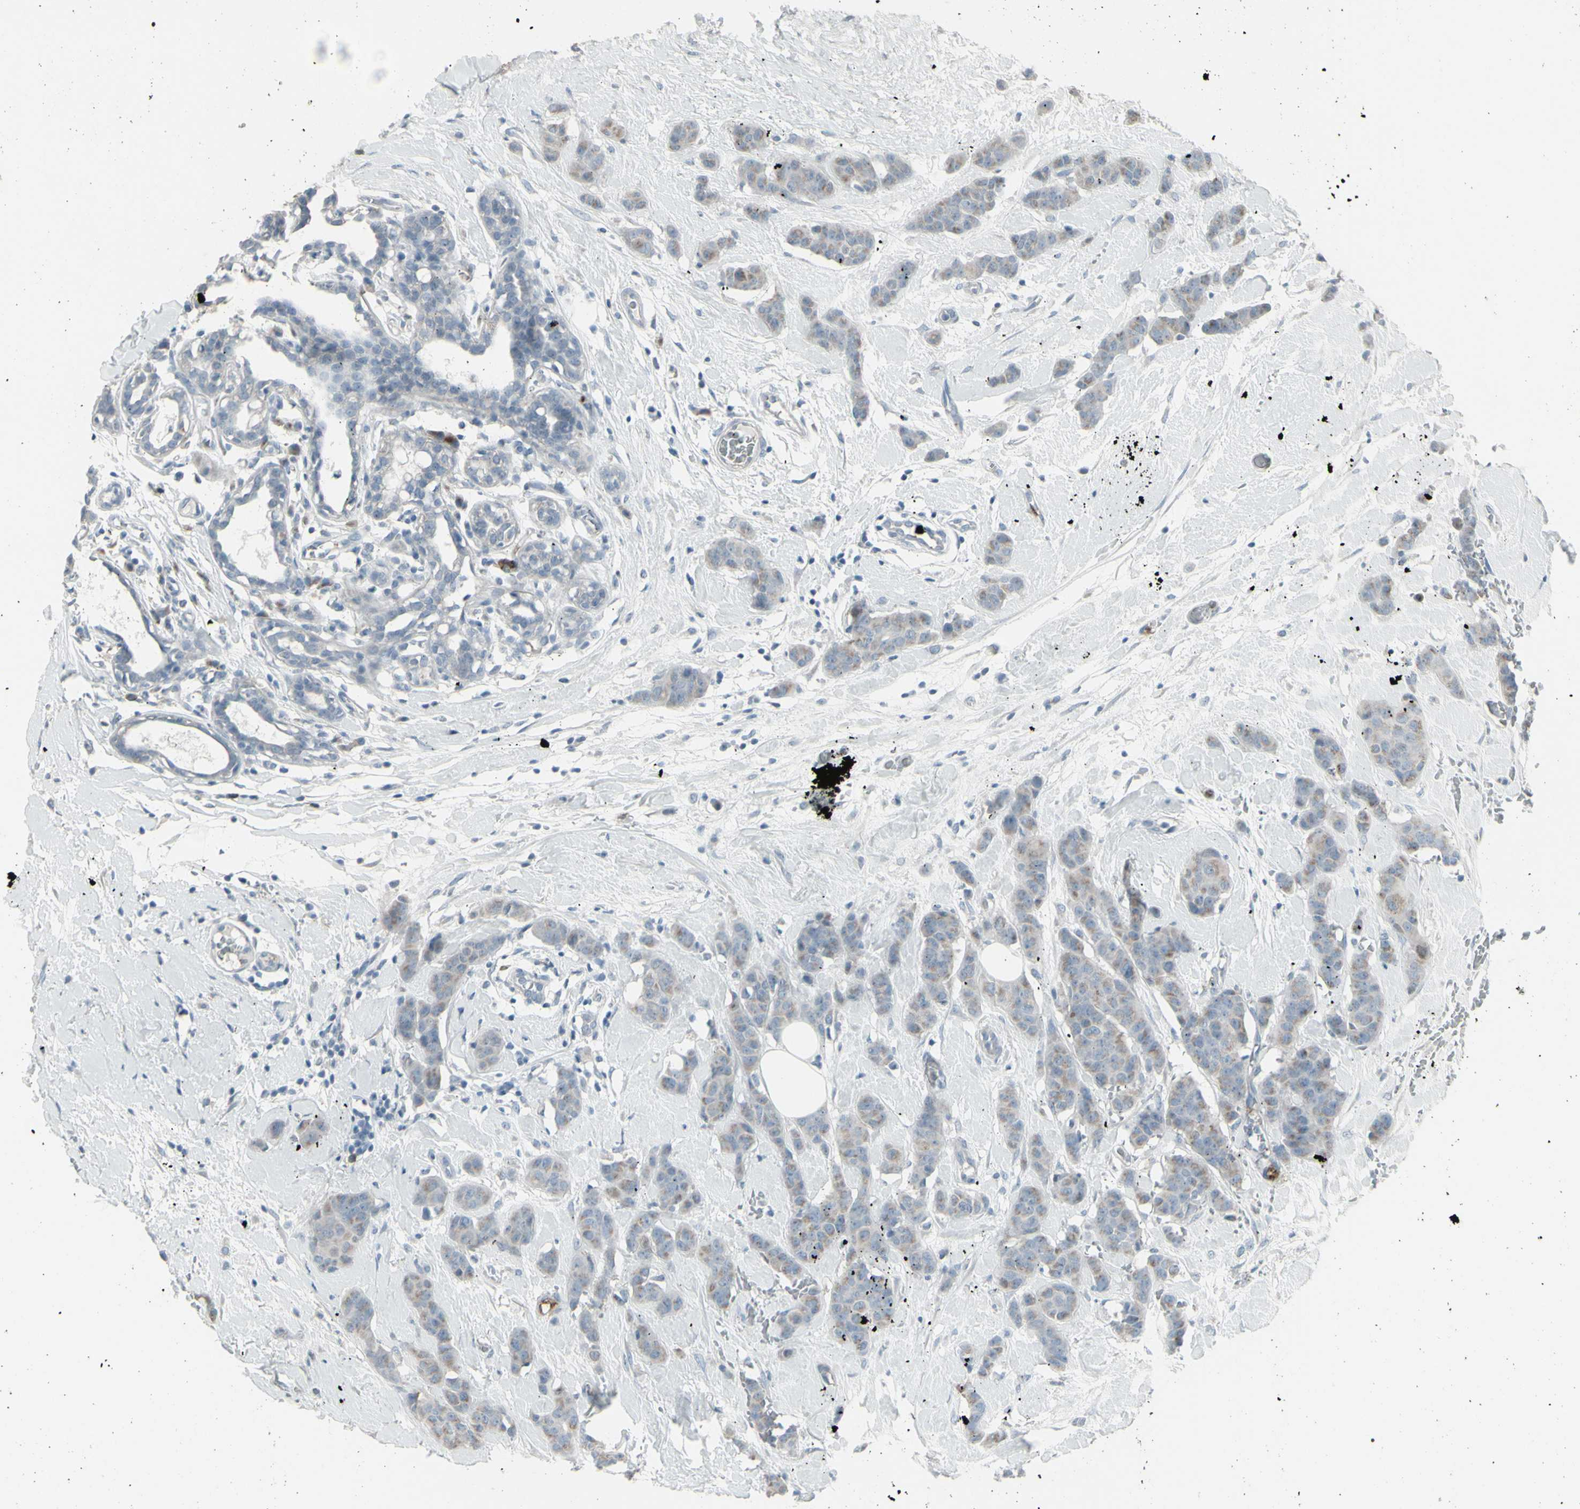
{"staining": {"intensity": "weak", "quantity": ">75%", "location": "cytoplasmic/membranous"}, "tissue": "breast cancer", "cell_type": "Tumor cells", "image_type": "cancer", "snomed": [{"axis": "morphology", "description": "Normal tissue, NOS"}, {"axis": "morphology", "description": "Duct carcinoma"}, {"axis": "topography", "description": "Breast"}], "caption": "Immunohistochemical staining of human intraductal carcinoma (breast) shows low levels of weak cytoplasmic/membranous protein expression in approximately >75% of tumor cells. (DAB = brown stain, brightfield microscopy at high magnification).", "gene": "CD79B", "patient": {"sex": "female", "age": 40}}